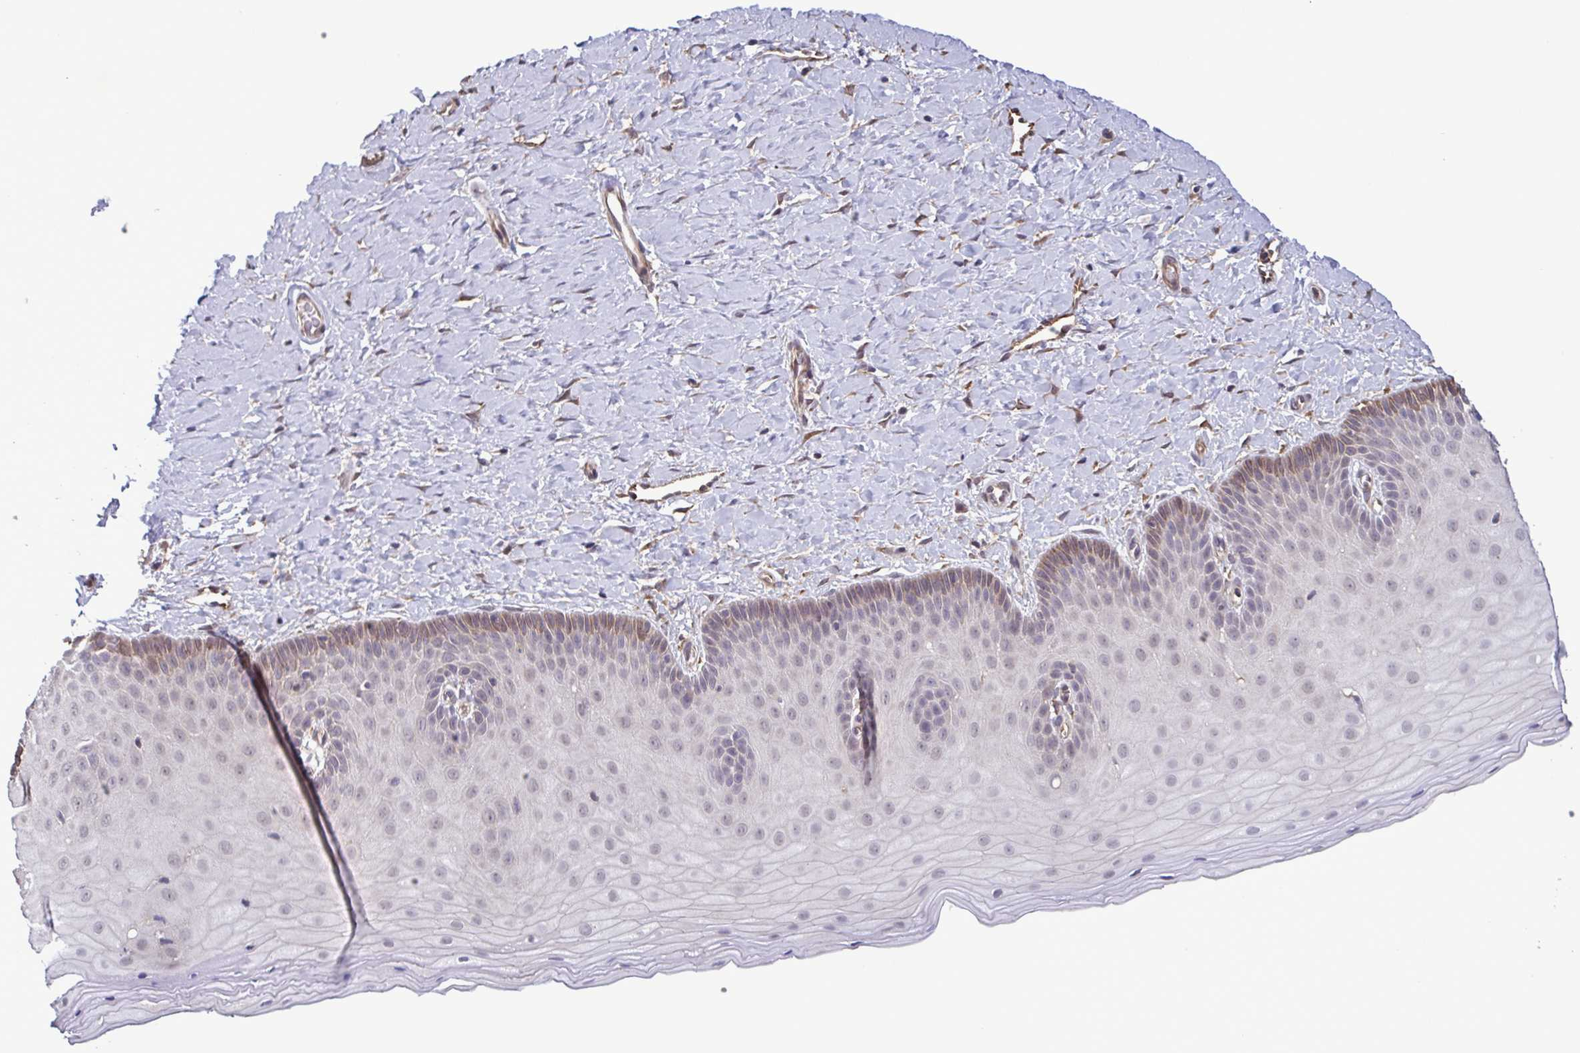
{"staining": {"intensity": "weak", "quantity": ">75%", "location": "cytoplasmic/membranous"}, "tissue": "cervix", "cell_type": "Glandular cells", "image_type": "normal", "snomed": [{"axis": "morphology", "description": "Normal tissue, NOS"}, {"axis": "topography", "description": "Cervix"}], "caption": "An IHC histopathology image of benign tissue is shown. Protein staining in brown shows weak cytoplasmic/membranous positivity in cervix within glandular cells.", "gene": "ZNF200", "patient": {"sex": "female", "age": 37}}